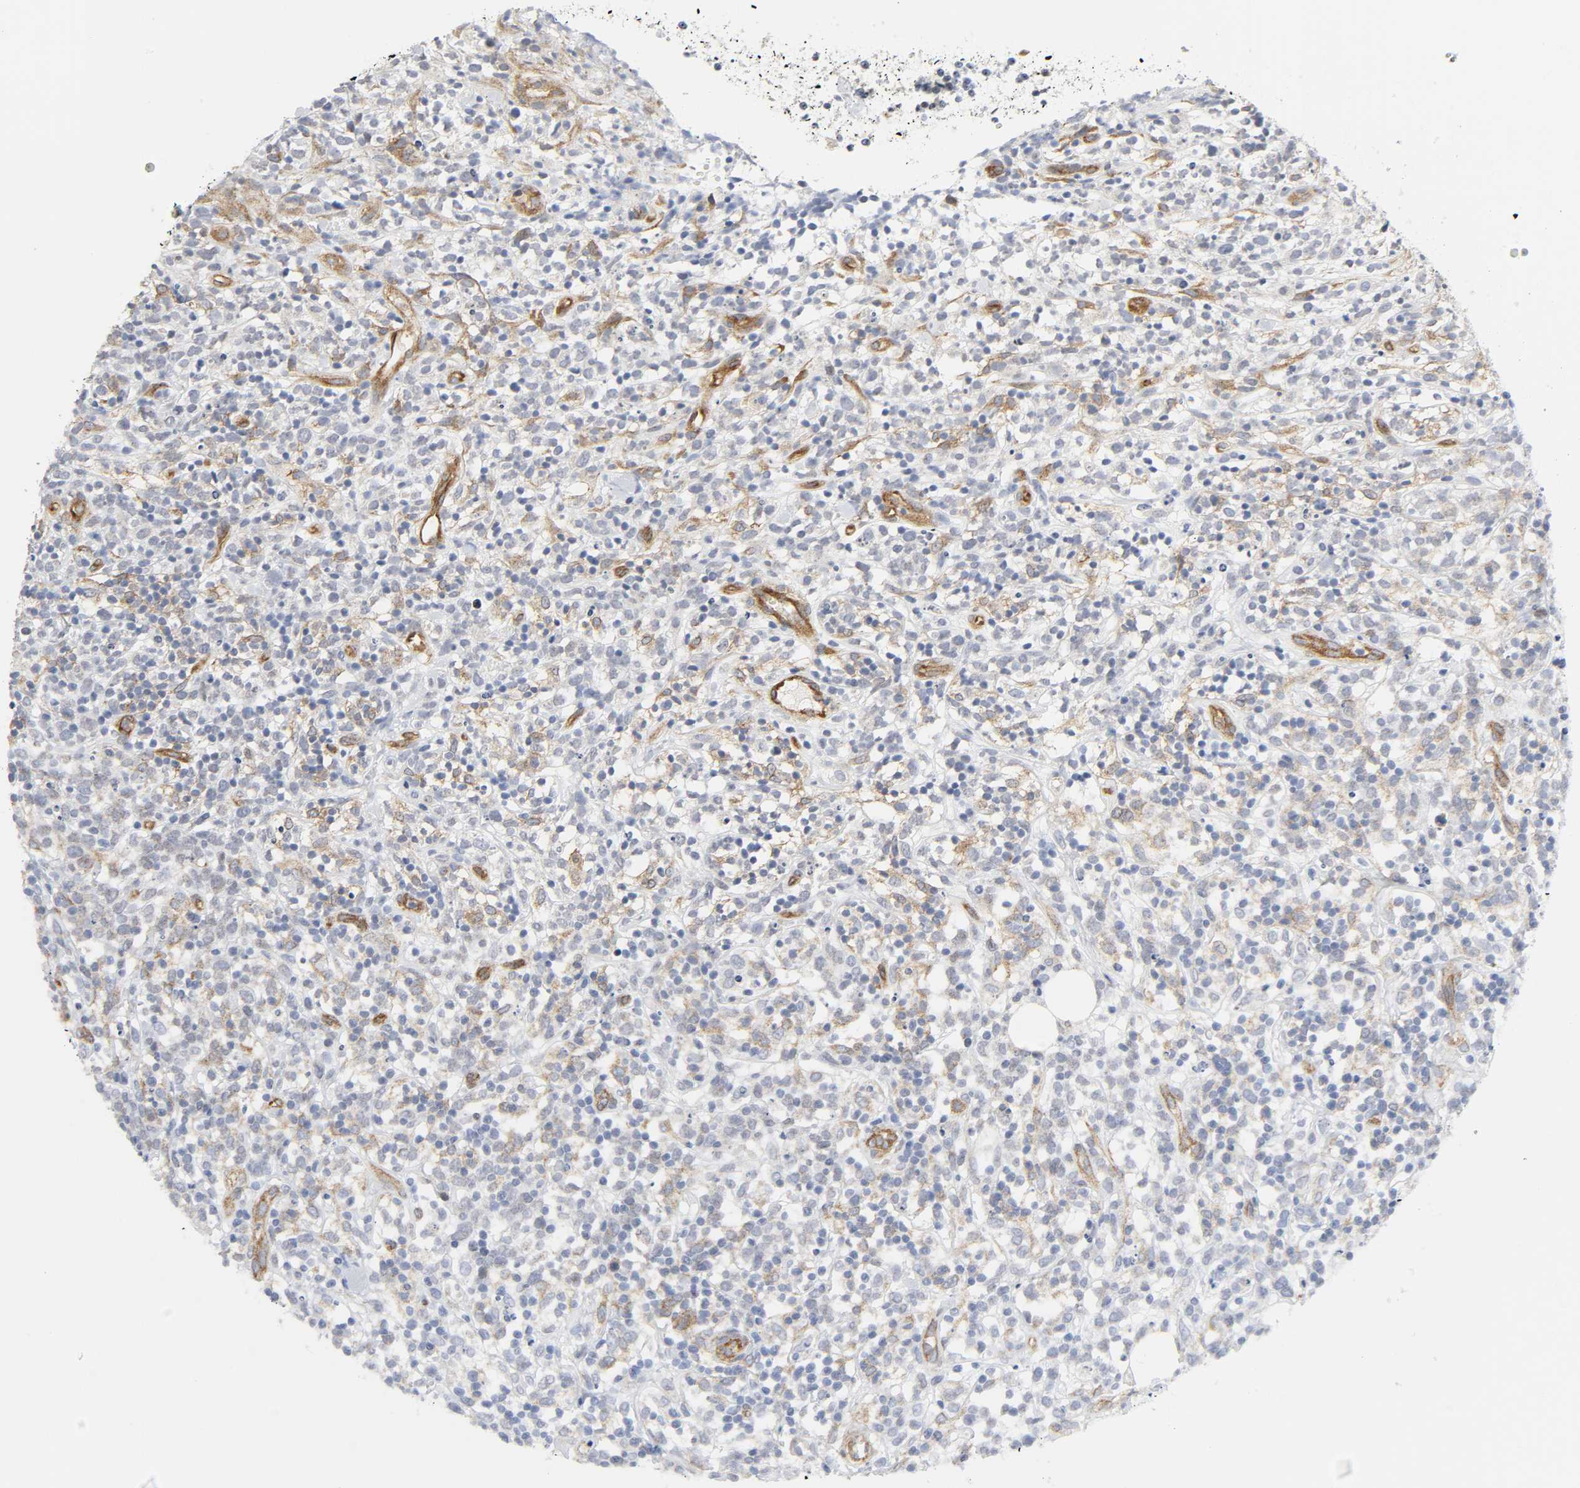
{"staining": {"intensity": "moderate", "quantity": "<25%", "location": "cytoplasmic/membranous"}, "tissue": "lymphoma", "cell_type": "Tumor cells", "image_type": "cancer", "snomed": [{"axis": "morphology", "description": "Malignant lymphoma, non-Hodgkin's type, High grade"}, {"axis": "topography", "description": "Lymph node"}], "caption": "The image demonstrates staining of high-grade malignant lymphoma, non-Hodgkin's type, revealing moderate cytoplasmic/membranous protein positivity (brown color) within tumor cells.", "gene": "DOCK1", "patient": {"sex": "female", "age": 73}}